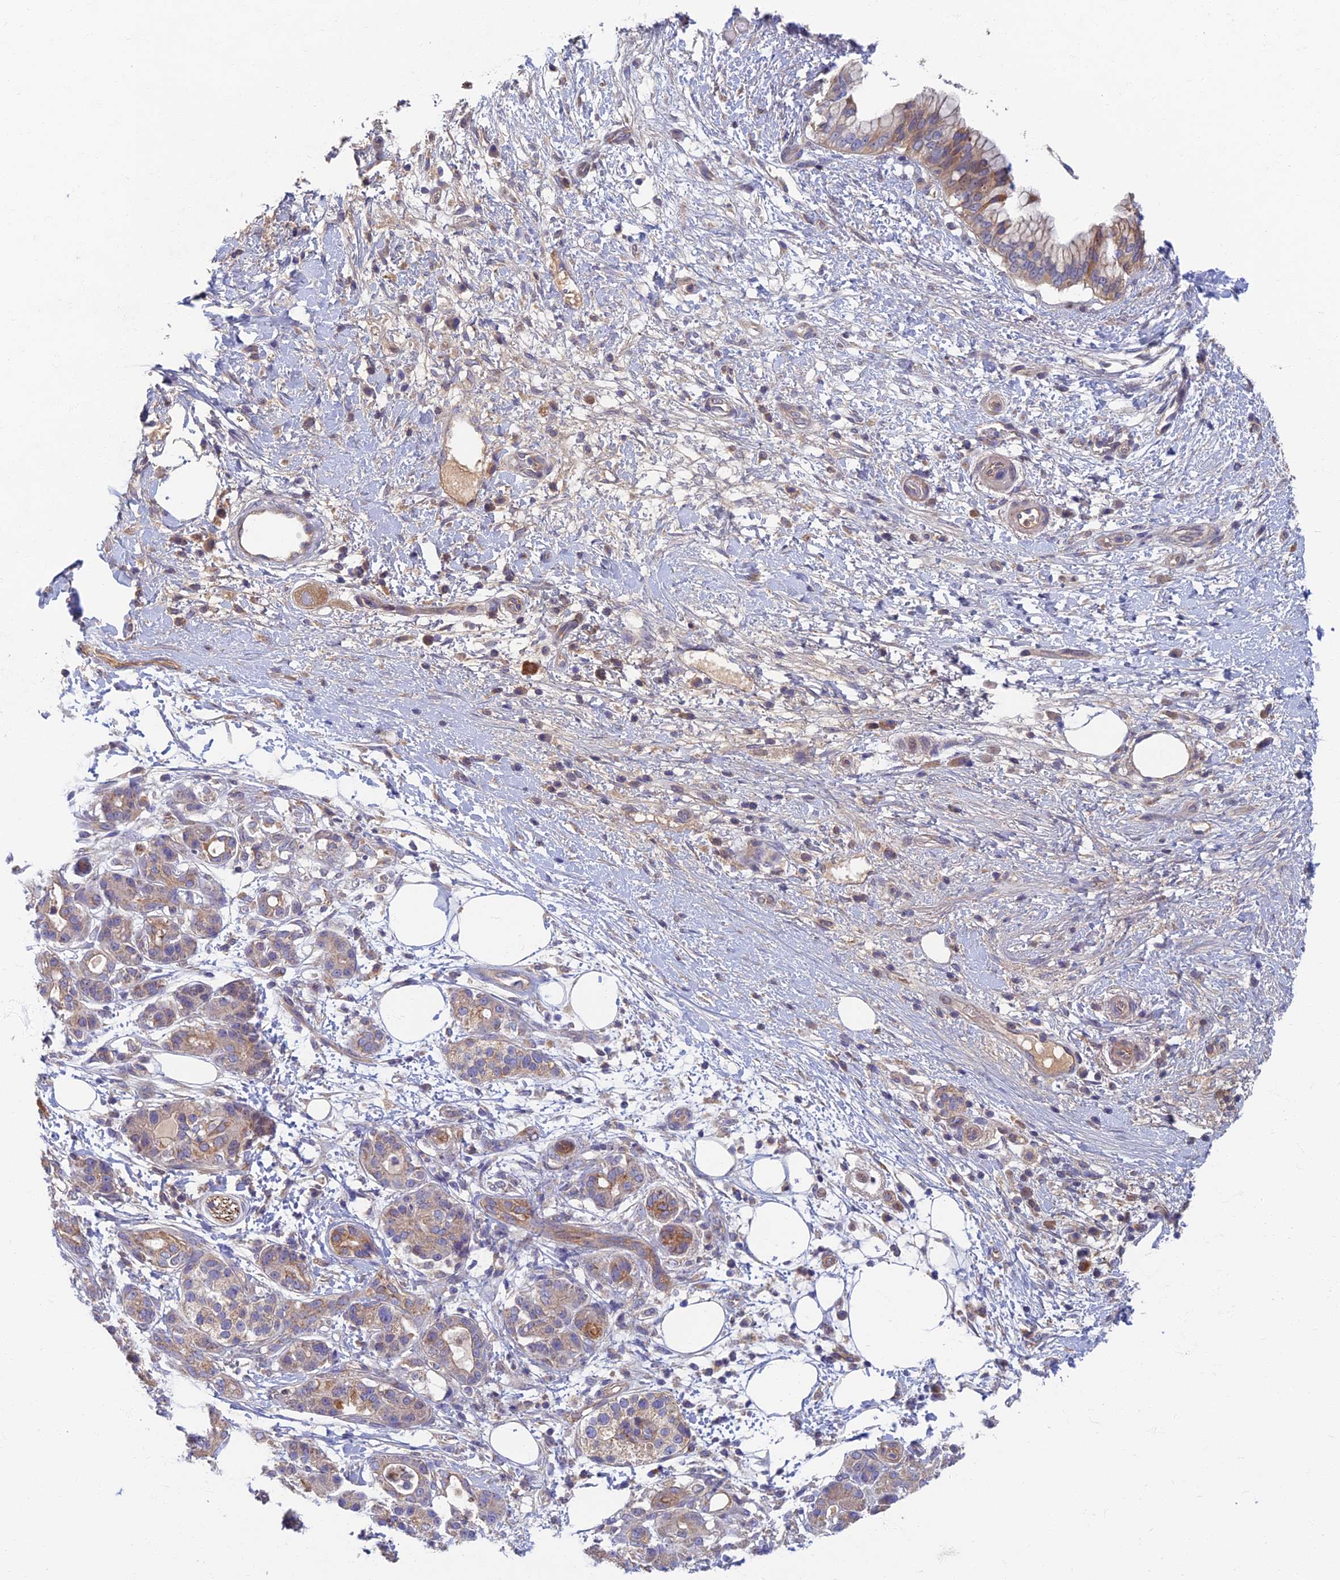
{"staining": {"intensity": "weak", "quantity": ">75%", "location": "cytoplasmic/membranous"}, "tissue": "pancreatic cancer", "cell_type": "Tumor cells", "image_type": "cancer", "snomed": [{"axis": "morphology", "description": "Adenocarcinoma, NOS"}, {"axis": "topography", "description": "Pancreas"}], "caption": "Pancreatic cancer was stained to show a protein in brown. There is low levels of weak cytoplasmic/membranous staining in approximately >75% of tumor cells.", "gene": "SOGA1", "patient": {"sex": "female", "age": 73}}